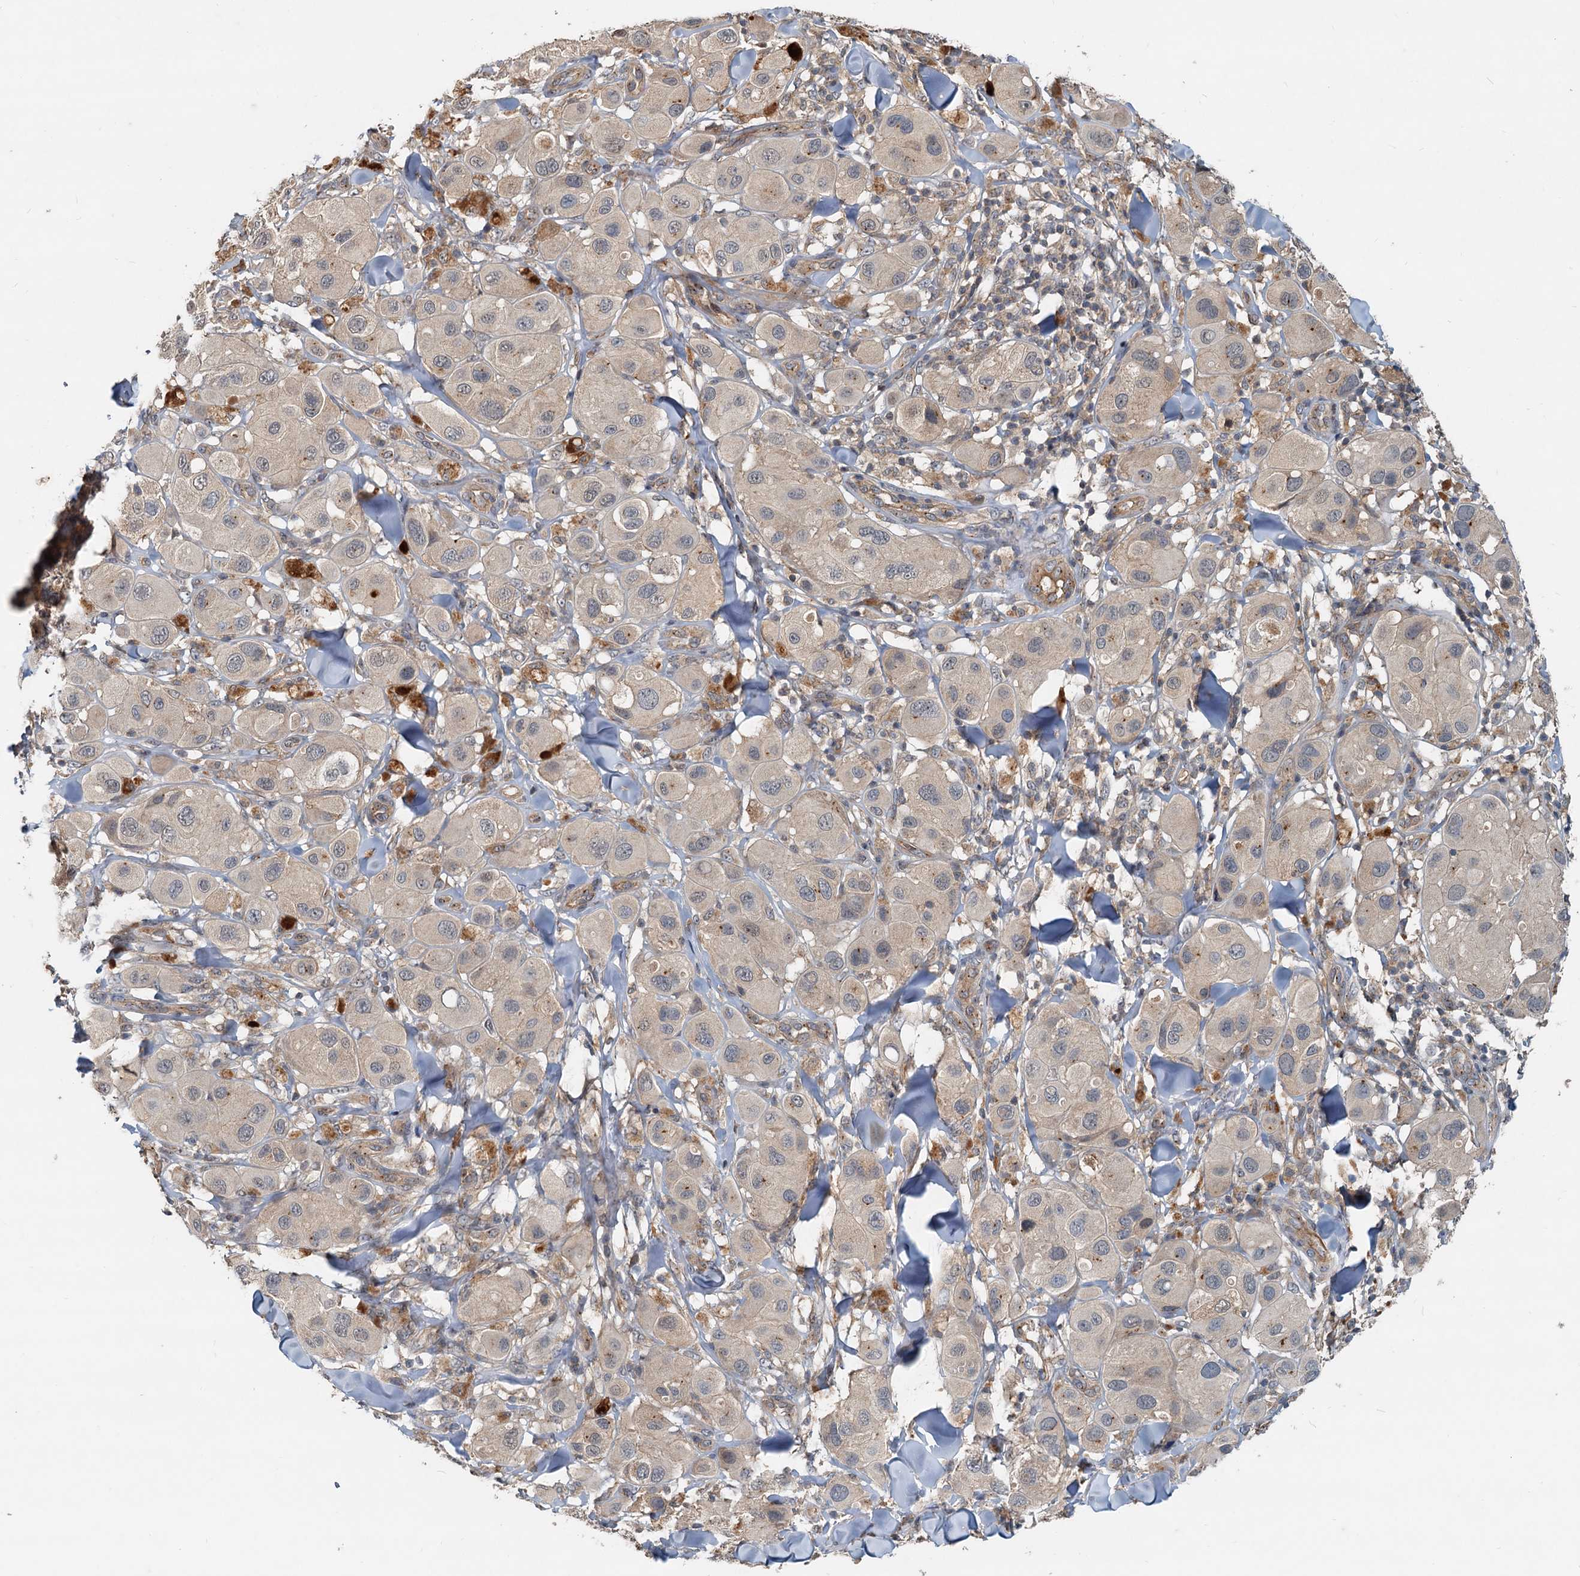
{"staining": {"intensity": "negative", "quantity": "none", "location": "none"}, "tissue": "melanoma", "cell_type": "Tumor cells", "image_type": "cancer", "snomed": [{"axis": "morphology", "description": "Malignant melanoma, Metastatic site"}, {"axis": "topography", "description": "Skin"}], "caption": "IHC of malignant melanoma (metastatic site) demonstrates no staining in tumor cells.", "gene": "CEP68", "patient": {"sex": "male", "age": 41}}